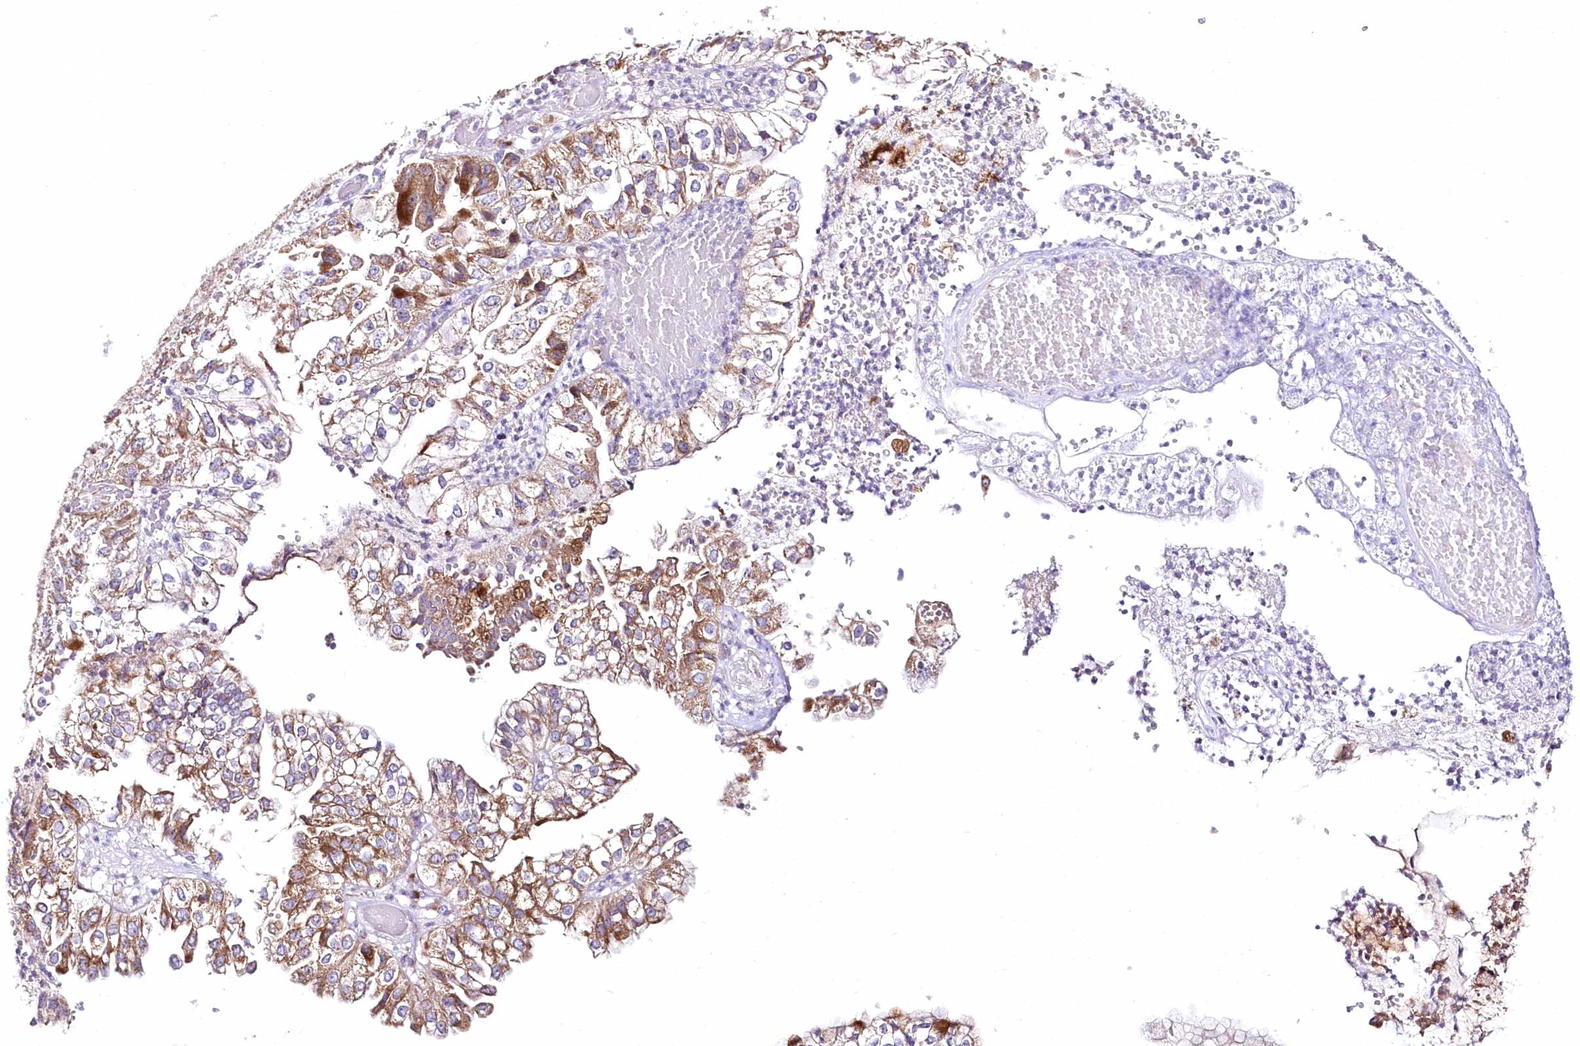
{"staining": {"intensity": "moderate", "quantity": ">75%", "location": "cytoplasmic/membranous"}, "tissue": "liver cancer", "cell_type": "Tumor cells", "image_type": "cancer", "snomed": [{"axis": "morphology", "description": "Cholangiocarcinoma"}, {"axis": "topography", "description": "Liver"}], "caption": "Immunohistochemical staining of liver cancer displays moderate cytoplasmic/membranous protein expression in about >75% of tumor cells. The protein of interest is stained brown, and the nuclei are stained in blue (DAB (3,3'-diaminobenzidine) IHC with brightfield microscopy, high magnification).", "gene": "DNA2", "patient": {"sex": "female", "age": 79}}